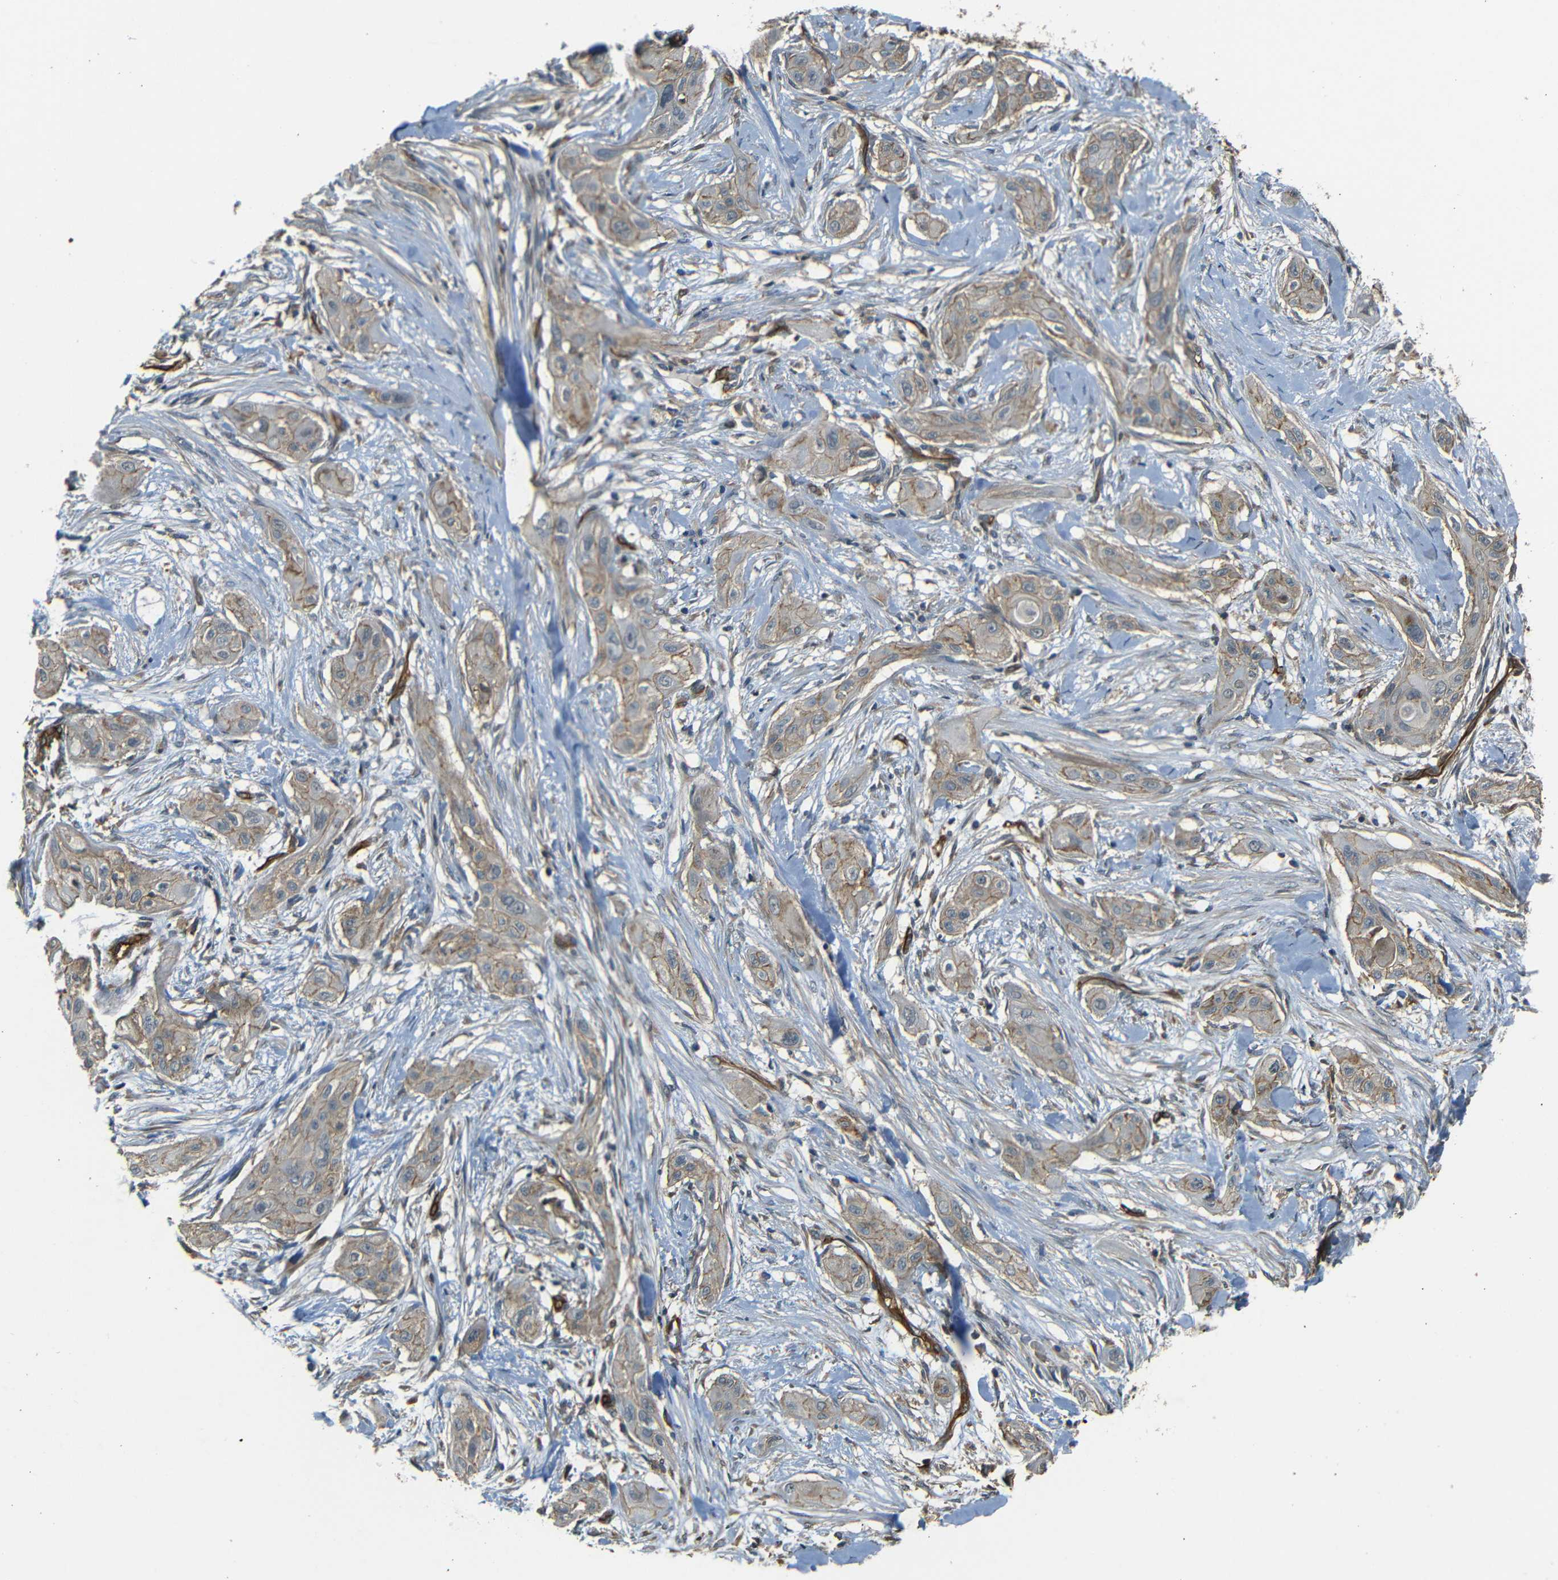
{"staining": {"intensity": "moderate", "quantity": ">75%", "location": "cytoplasmic/membranous"}, "tissue": "lung cancer", "cell_type": "Tumor cells", "image_type": "cancer", "snomed": [{"axis": "morphology", "description": "Squamous cell carcinoma, NOS"}, {"axis": "topography", "description": "Lung"}], "caption": "High-power microscopy captured an immunohistochemistry (IHC) image of lung cancer, revealing moderate cytoplasmic/membranous staining in about >75% of tumor cells. The staining was performed using DAB, with brown indicating positive protein expression. Nuclei are stained blue with hematoxylin.", "gene": "RELL1", "patient": {"sex": "female", "age": 47}}